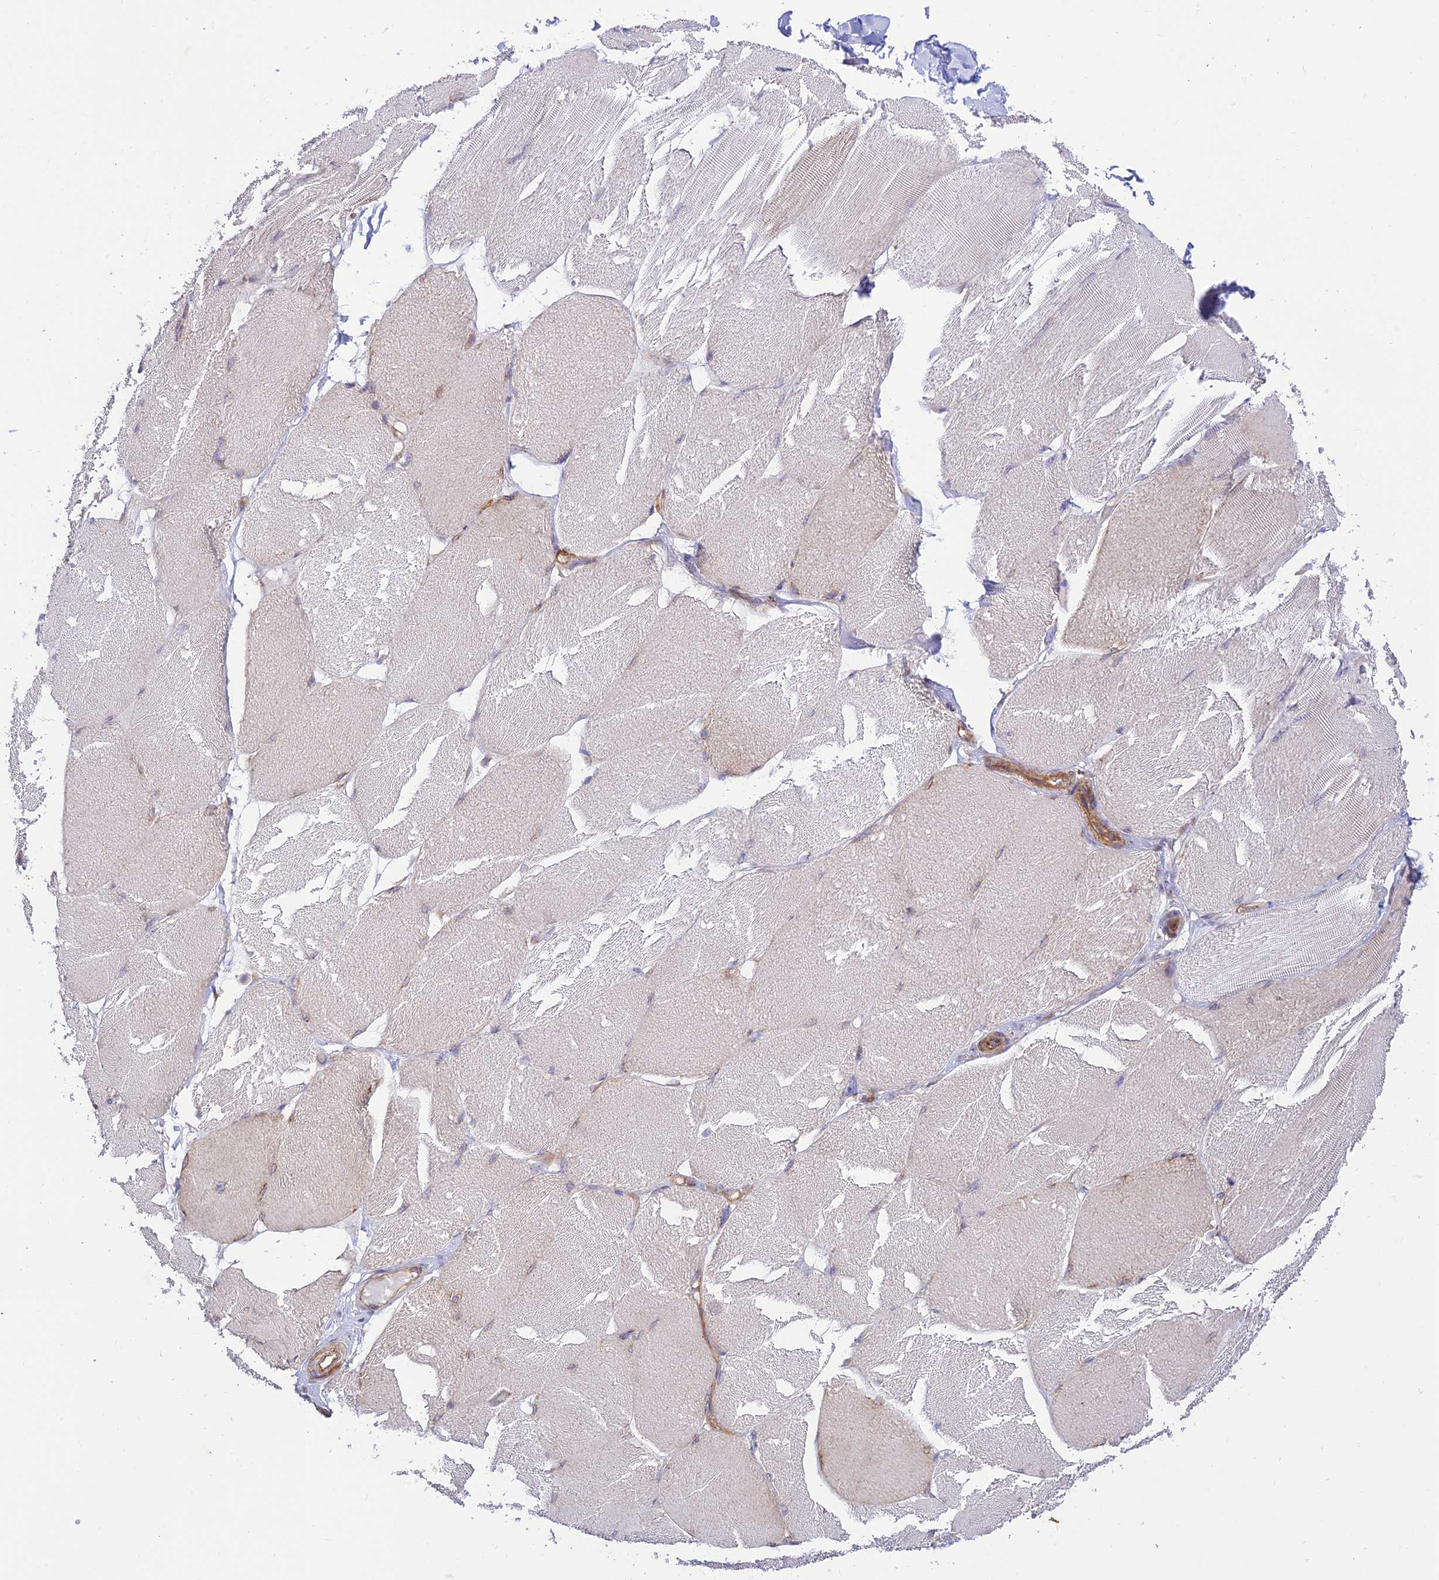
{"staining": {"intensity": "negative", "quantity": "none", "location": "none"}, "tissue": "skeletal muscle", "cell_type": "Myocytes", "image_type": "normal", "snomed": [{"axis": "morphology", "description": "Normal tissue, NOS"}, {"axis": "topography", "description": "Skin"}, {"axis": "topography", "description": "Skeletal muscle"}], "caption": "Myocytes are negative for brown protein staining in benign skeletal muscle. (Stains: DAB immunohistochemistry (IHC) with hematoxylin counter stain, Microscopy: brightfield microscopy at high magnification).", "gene": "KCNAB1", "patient": {"sex": "male", "age": 83}}